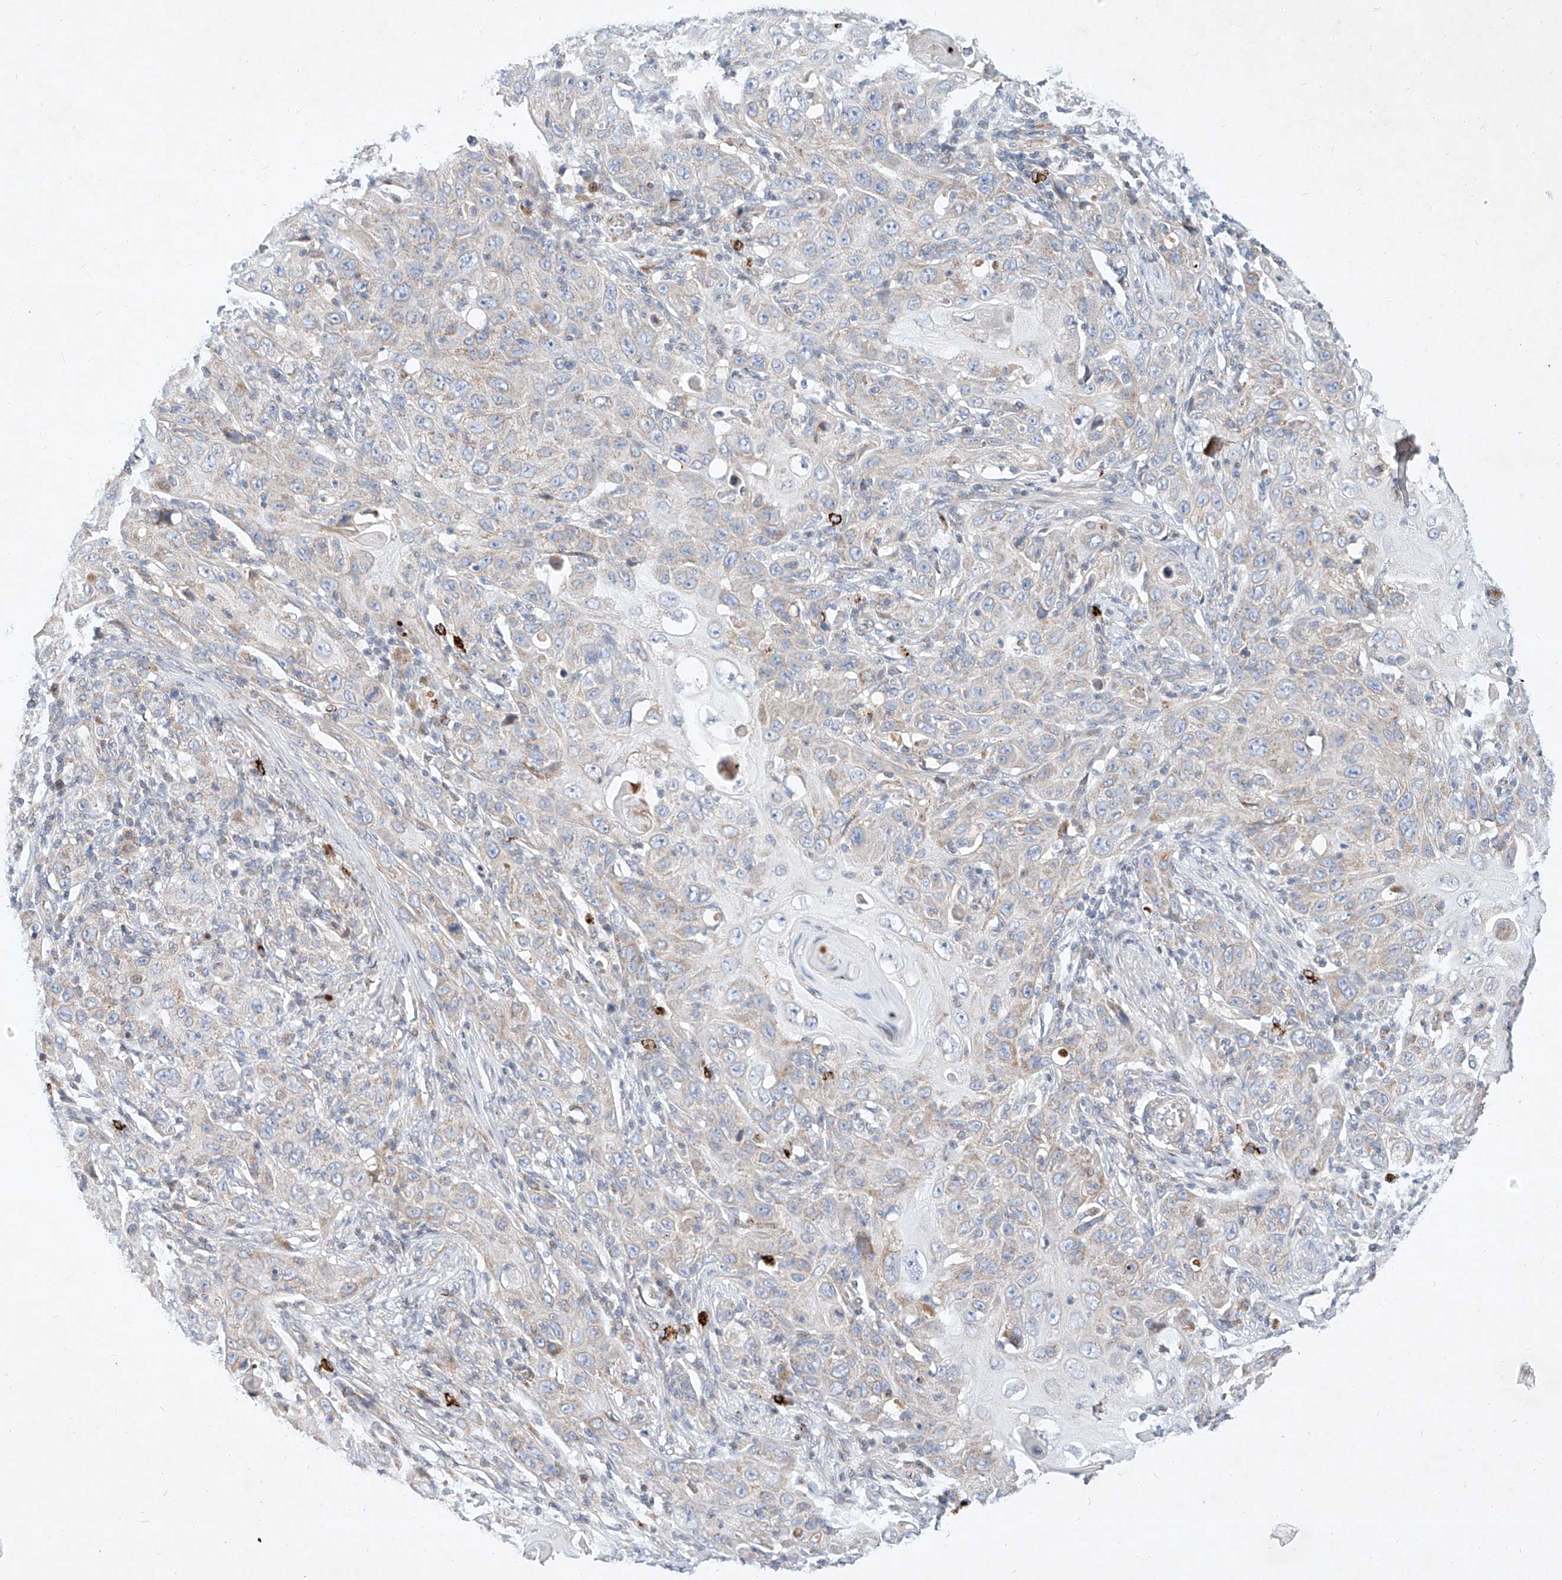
{"staining": {"intensity": "negative", "quantity": "none", "location": "none"}, "tissue": "skin cancer", "cell_type": "Tumor cells", "image_type": "cancer", "snomed": [{"axis": "morphology", "description": "Squamous cell carcinoma, NOS"}, {"axis": "topography", "description": "Skin"}], "caption": "High power microscopy image of an immunohistochemistry photomicrograph of skin cancer (squamous cell carcinoma), revealing no significant staining in tumor cells.", "gene": "OSGEPL1", "patient": {"sex": "female", "age": 88}}